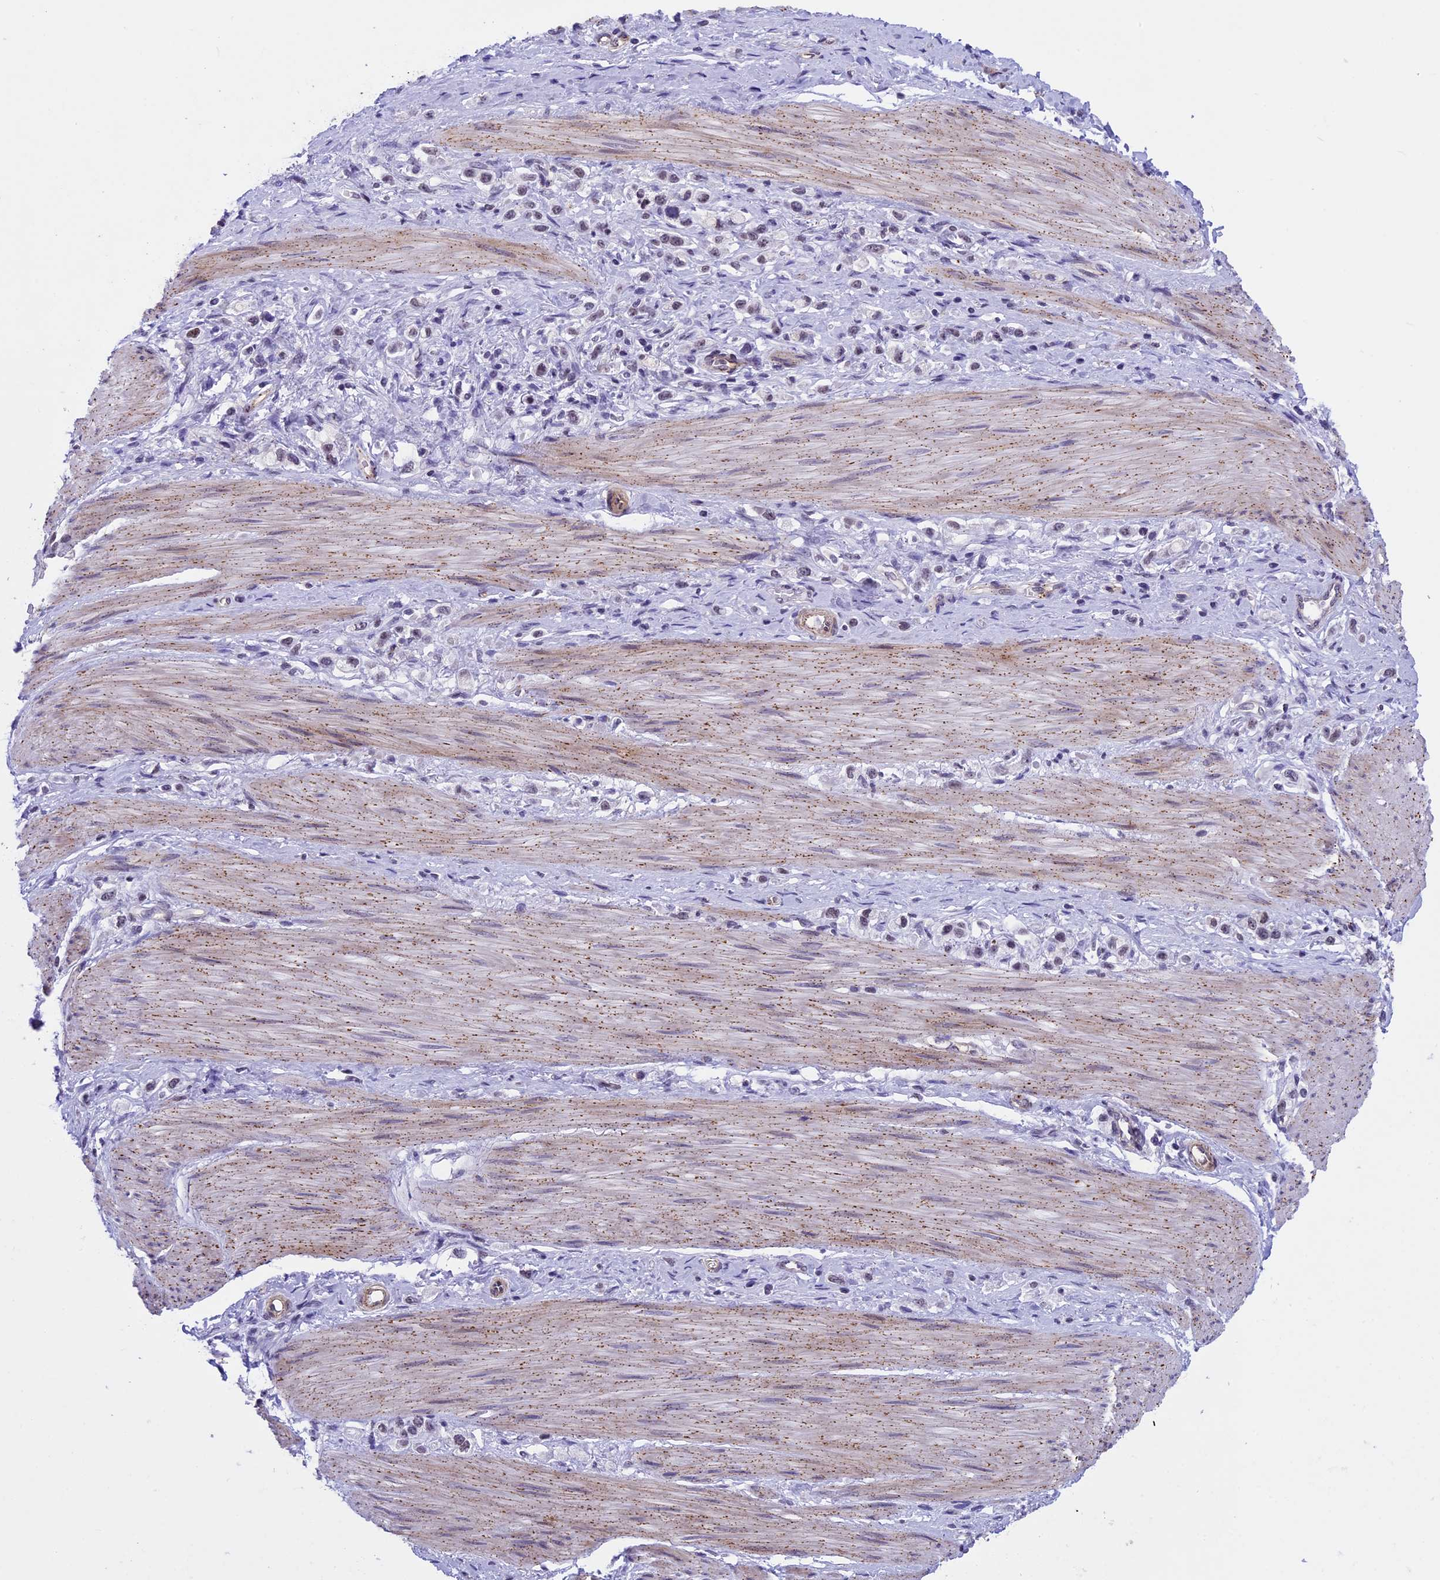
{"staining": {"intensity": "weak", "quantity": "25%-75%", "location": "nuclear"}, "tissue": "stomach cancer", "cell_type": "Tumor cells", "image_type": "cancer", "snomed": [{"axis": "morphology", "description": "Adenocarcinoma, NOS"}, {"axis": "topography", "description": "Stomach"}], "caption": "Weak nuclear protein positivity is present in about 25%-75% of tumor cells in stomach cancer (adenocarcinoma).", "gene": "NIPBL", "patient": {"sex": "female", "age": 65}}